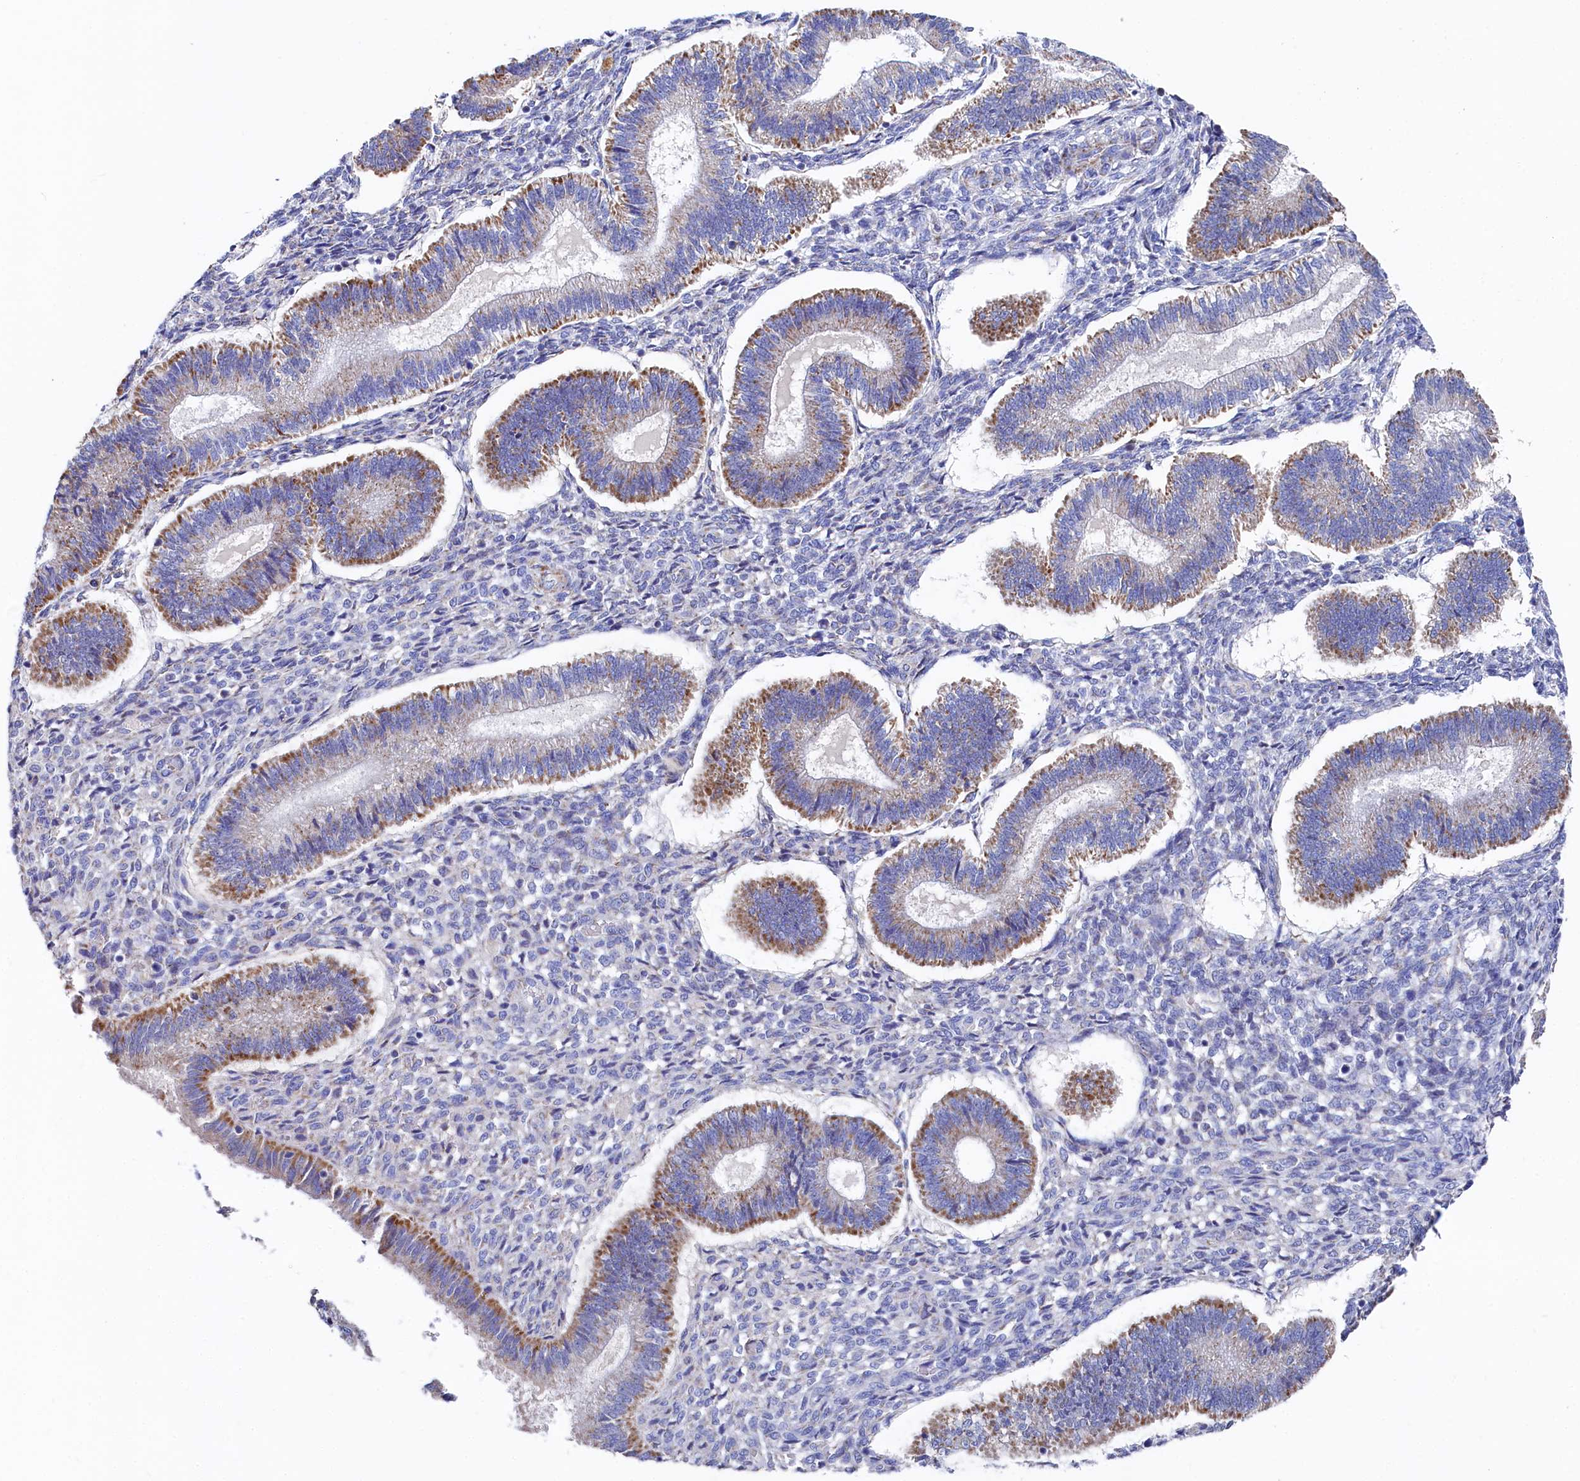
{"staining": {"intensity": "negative", "quantity": "none", "location": "none"}, "tissue": "endometrium", "cell_type": "Cells in endometrial stroma", "image_type": "normal", "snomed": [{"axis": "morphology", "description": "Normal tissue, NOS"}, {"axis": "topography", "description": "Endometrium"}], "caption": "IHC micrograph of normal endometrium stained for a protein (brown), which demonstrates no staining in cells in endometrial stroma. (Brightfield microscopy of DAB immunohistochemistry (IHC) at high magnification).", "gene": "MMAB", "patient": {"sex": "female", "age": 25}}